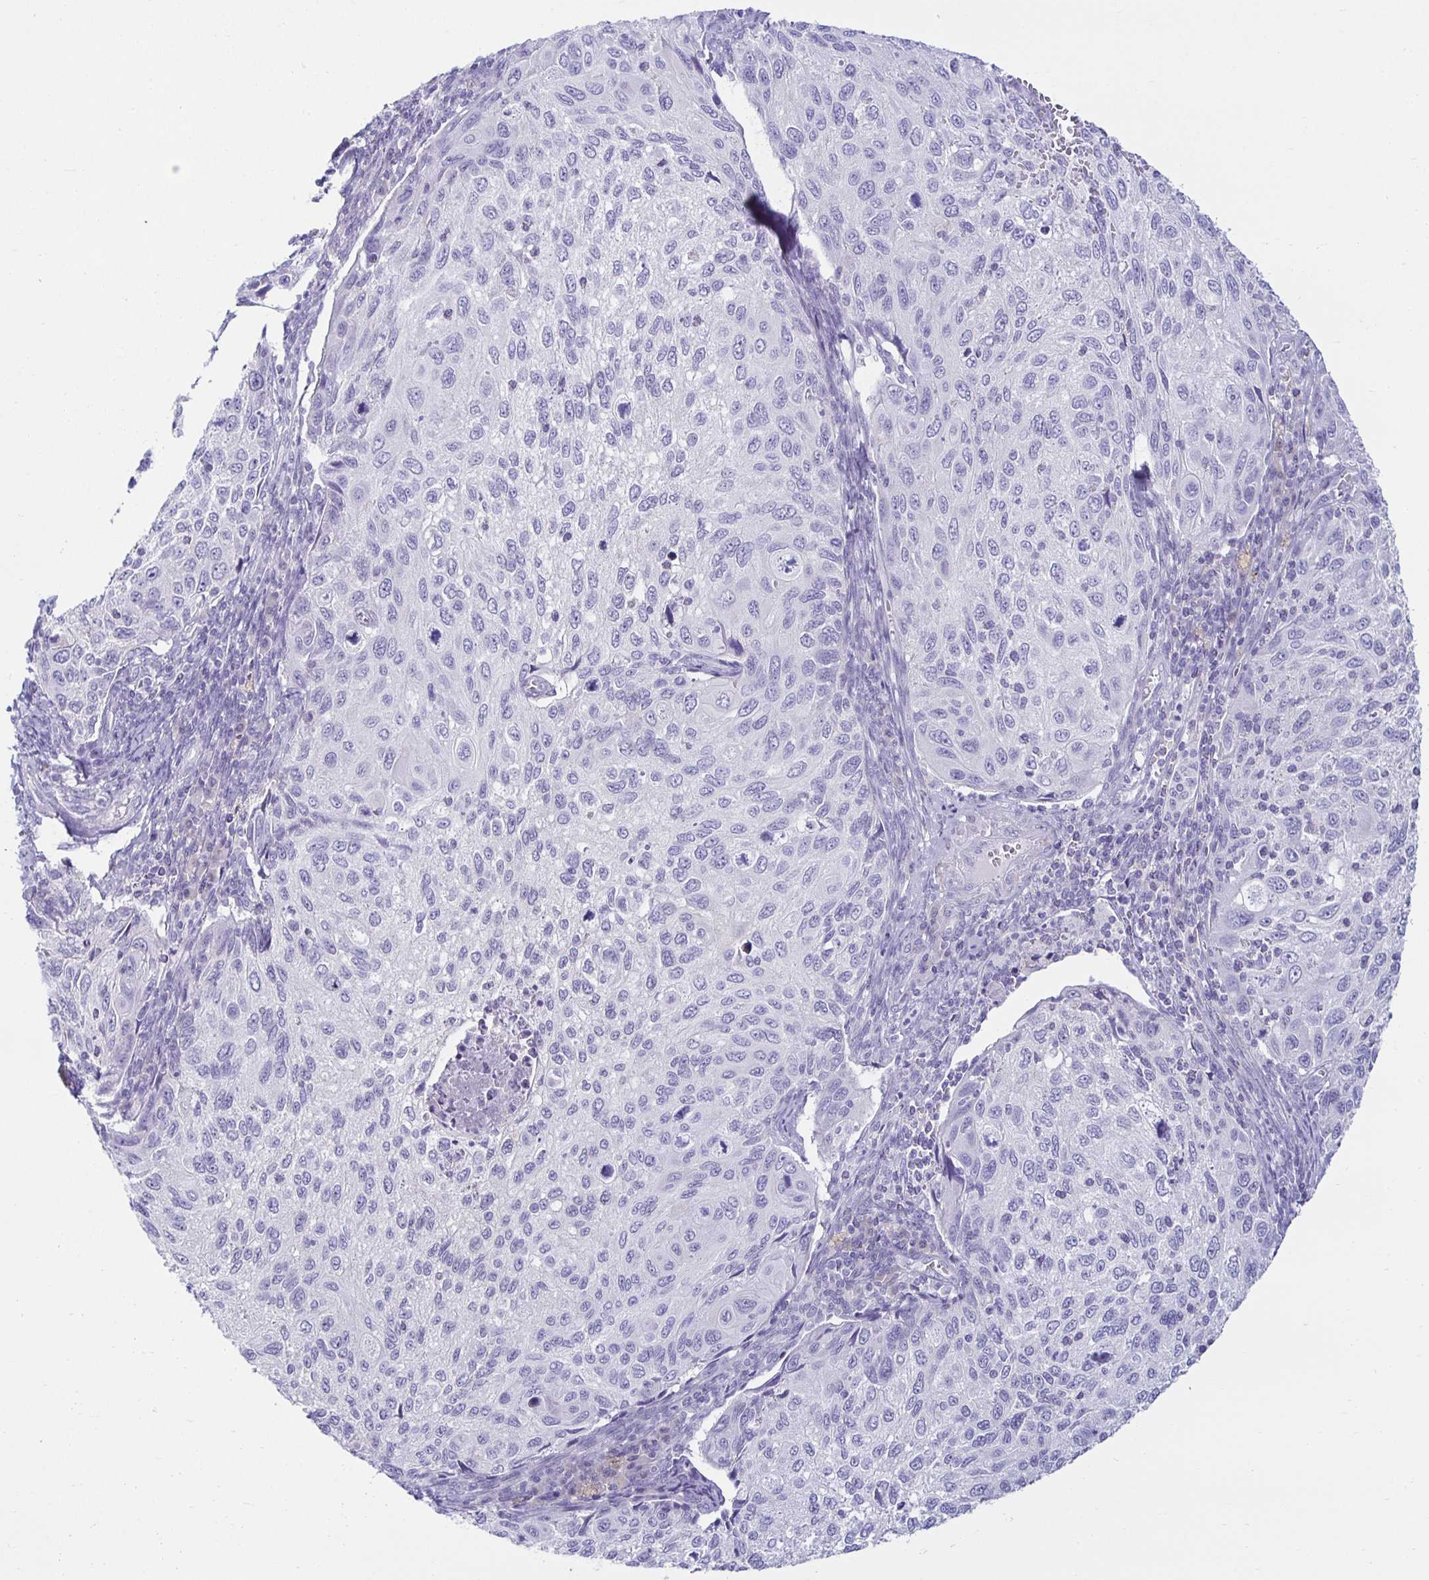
{"staining": {"intensity": "negative", "quantity": "none", "location": "none"}, "tissue": "cervical cancer", "cell_type": "Tumor cells", "image_type": "cancer", "snomed": [{"axis": "morphology", "description": "Squamous cell carcinoma, NOS"}, {"axis": "topography", "description": "Cervix"}], "caption": "IHC histopathology image of cervical cancer stained for a protein (brown), which exhibits no positivity in tumor cells.", "gene": "MON2", "patient": {"sex": "female", "age": 70}}